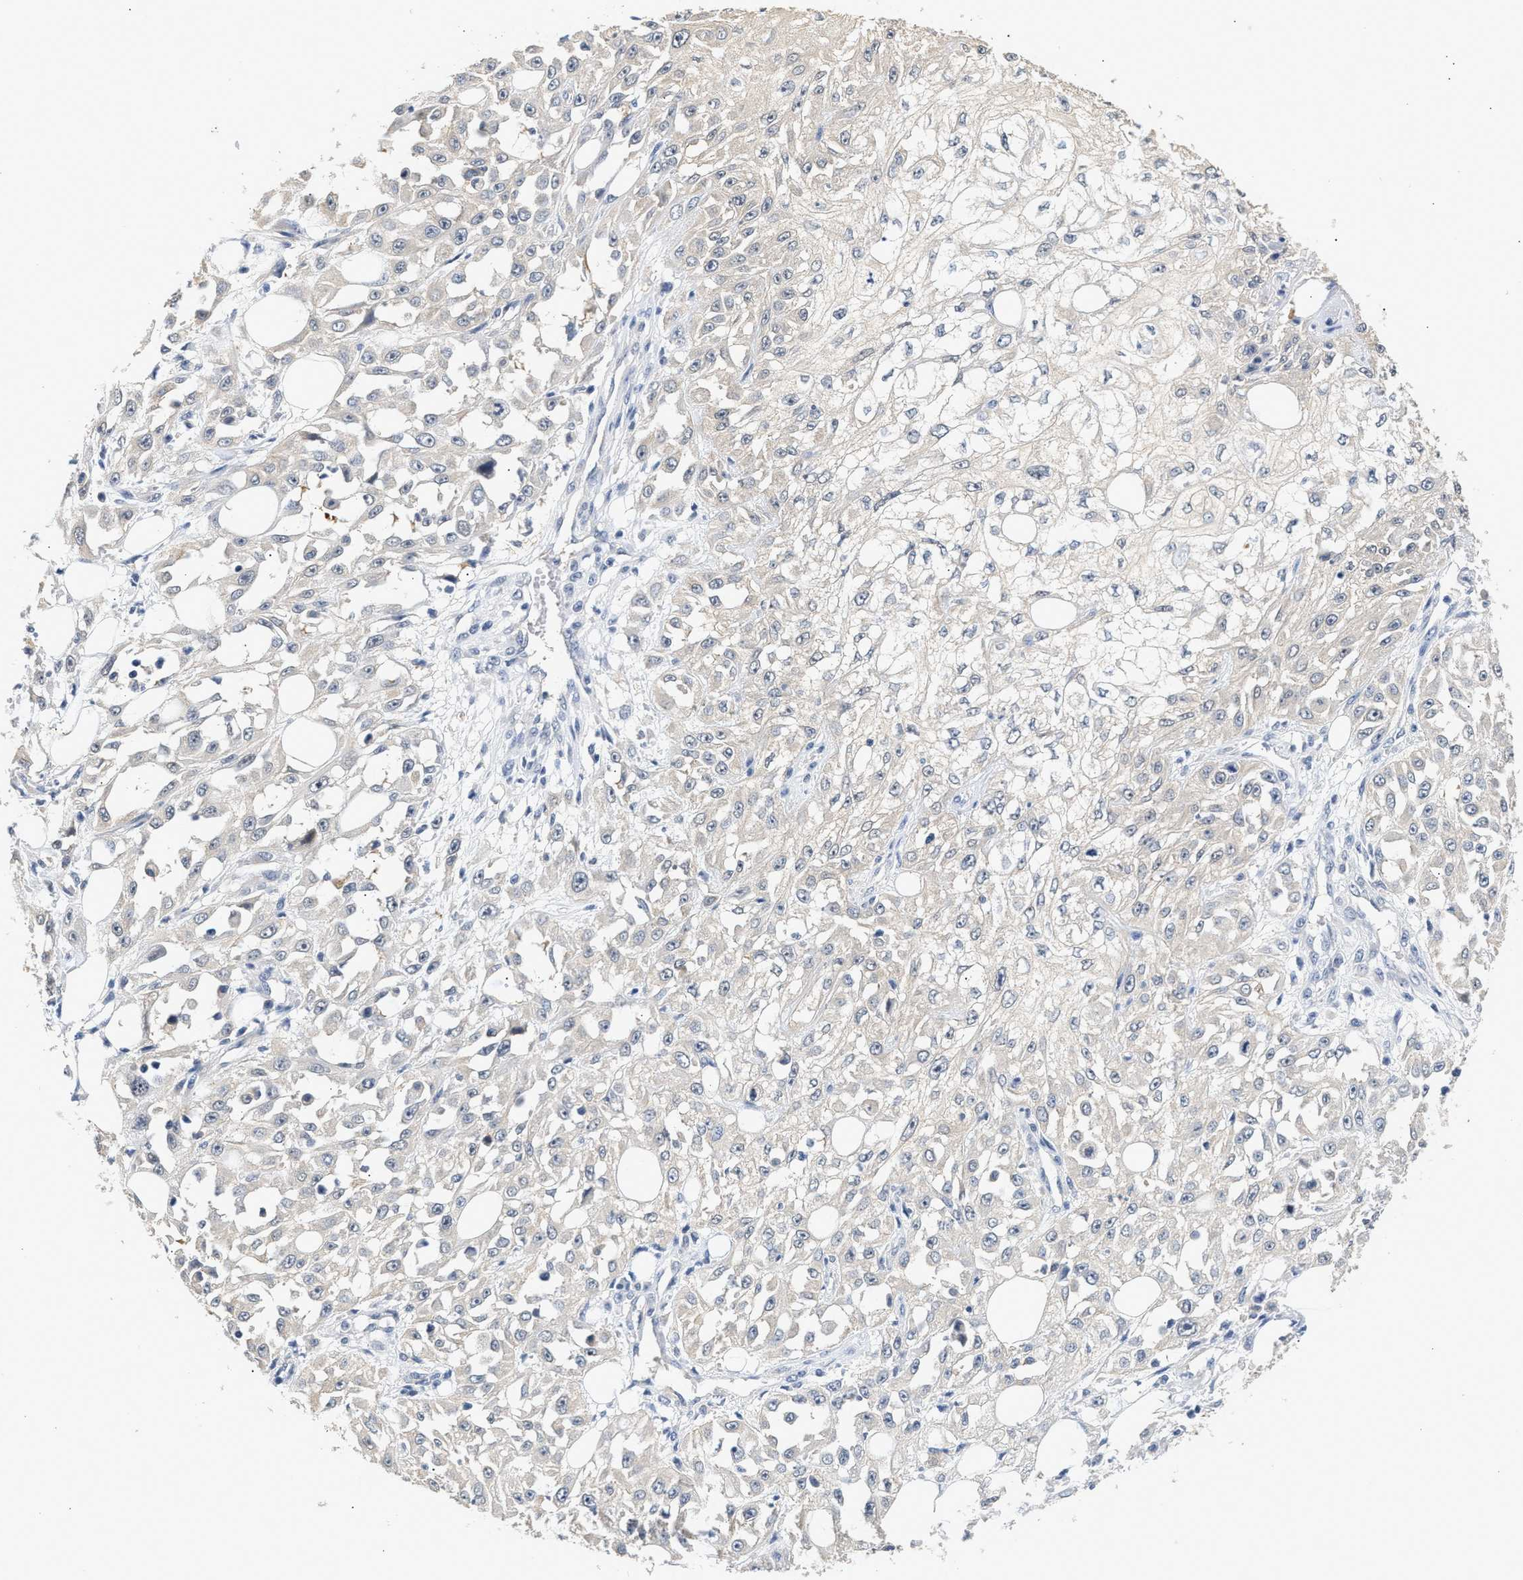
{"staining": {"intensity": "negative", "quantity": "none", "location": "none"}, "tissue": "skin cancer", "cell_type": "Tumor cells", "image_type": "cancer", "snomed": [{"axis": "morphology", "description": "Squamous cell carcinoma, NOS"}, {"axis": "morphology", "description": "Squamous cell carcinoma, metastatic, NOS"}, {"axis": "topography", "description": "Skin"}, {"axis": "topography", "description": "Lymph node"}], "caption": "A high-resolution micrograph shows immunohistochemistry staining of skin metastatic squamous cell carcinoma, which displays no significant expression in tumor cells. (DAB immunohistochemistry, high magnification).", "gene": "PPM1L", "patient": {"sex": "male", "age": 75}}